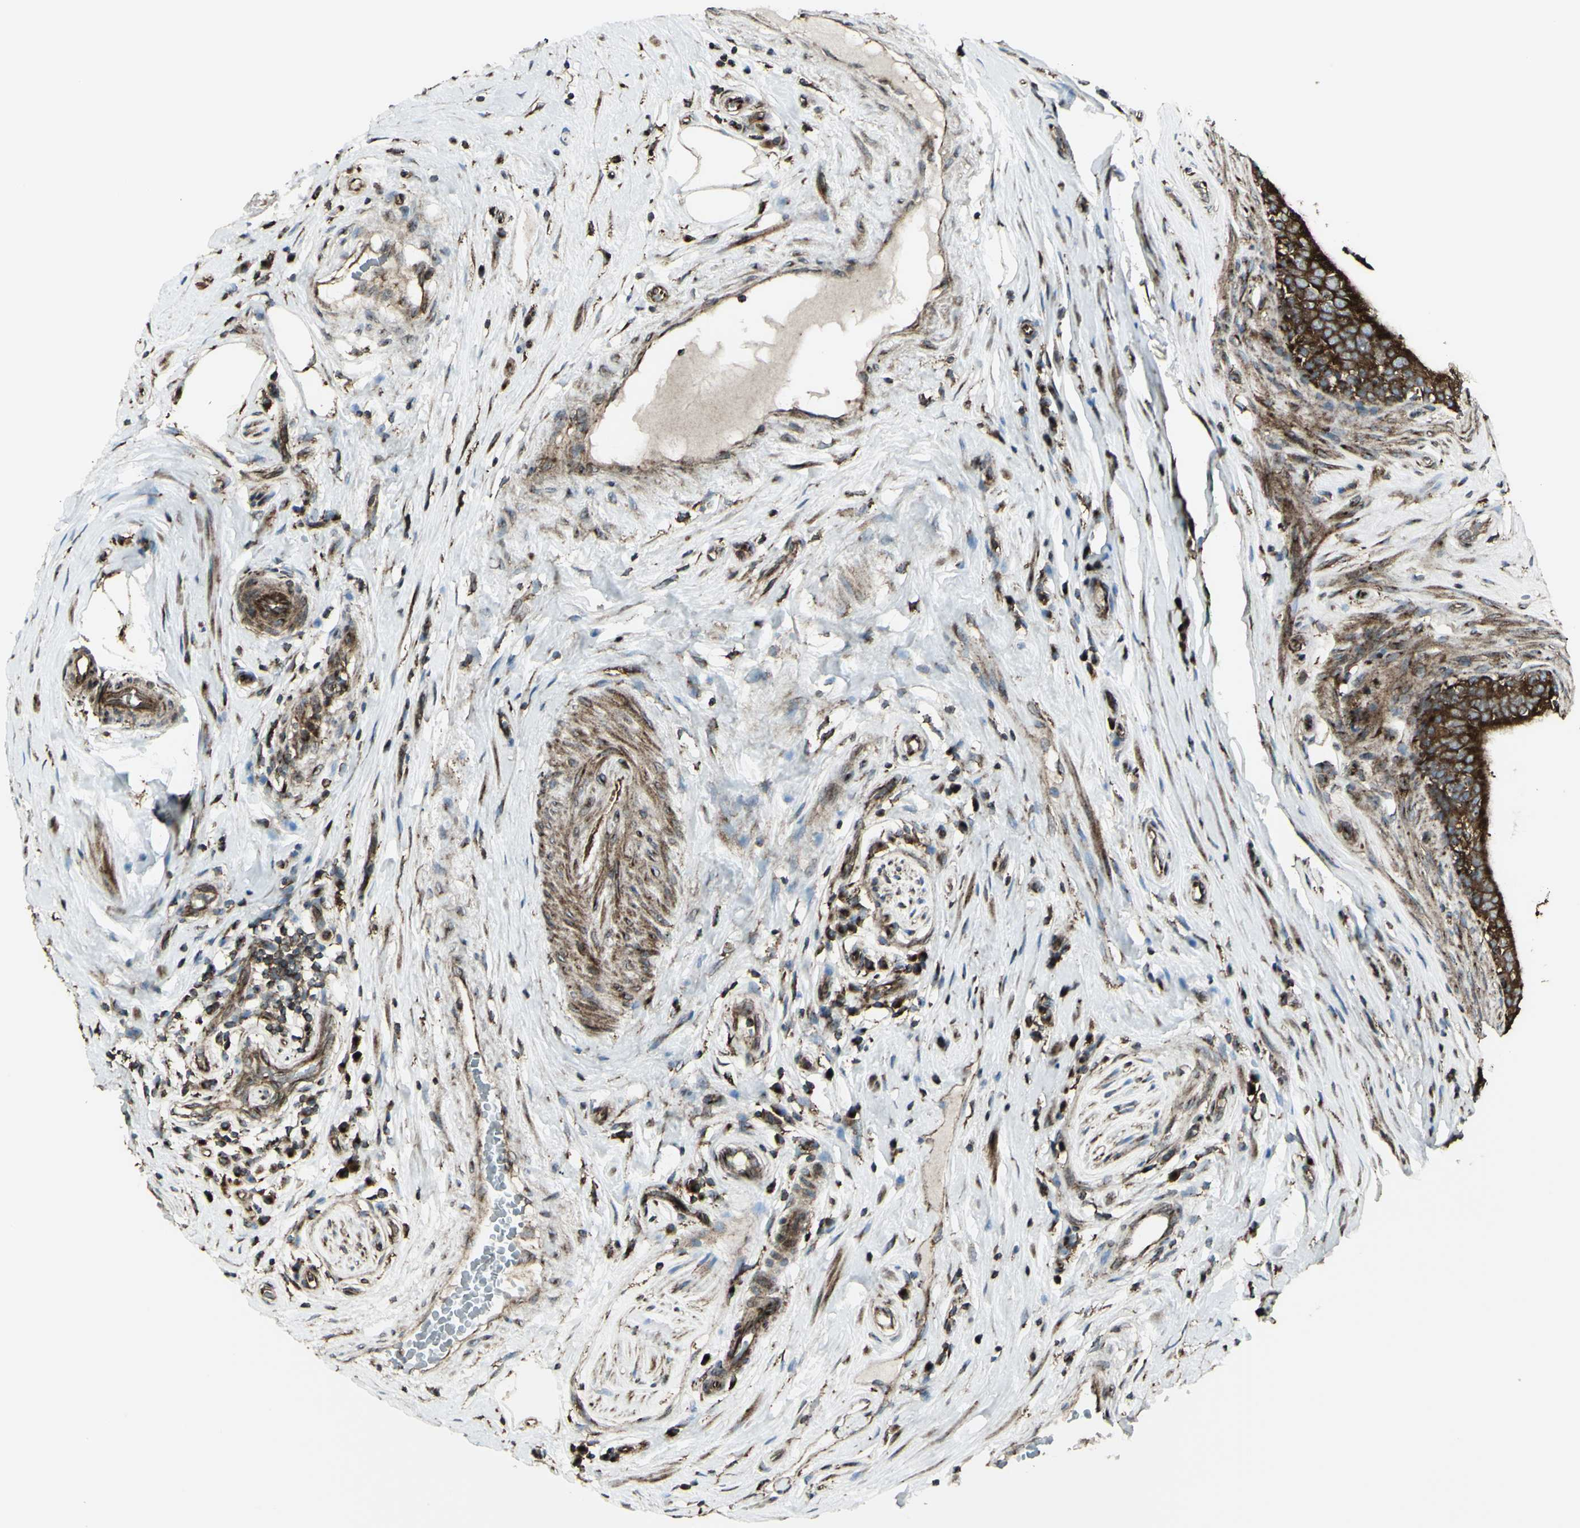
{"staining": {"intensity": "strong", "quantity": ">75%", "location": "cytoplasmic/membranous"}, "tissue": "epididymis", "cell_type": "Glandular cells", "image_type": "normal", "snomed": [{"axis": "morphology", "description": "Normal tissue, NOS"}, {"axis": "morphology", "description": "Inflammation, NOS"}, {"axis": "topography", "description": "Epididymis"}], "caption": "Strong cytoplasmic/membranous expression is present in approximately >75% of glandular cells in normal epididymis. (brown staining indicates protein expression, while blue staining denotes nuclei).", "gene": "NAPA", "patient": {"sex": "male", "age": 84}}